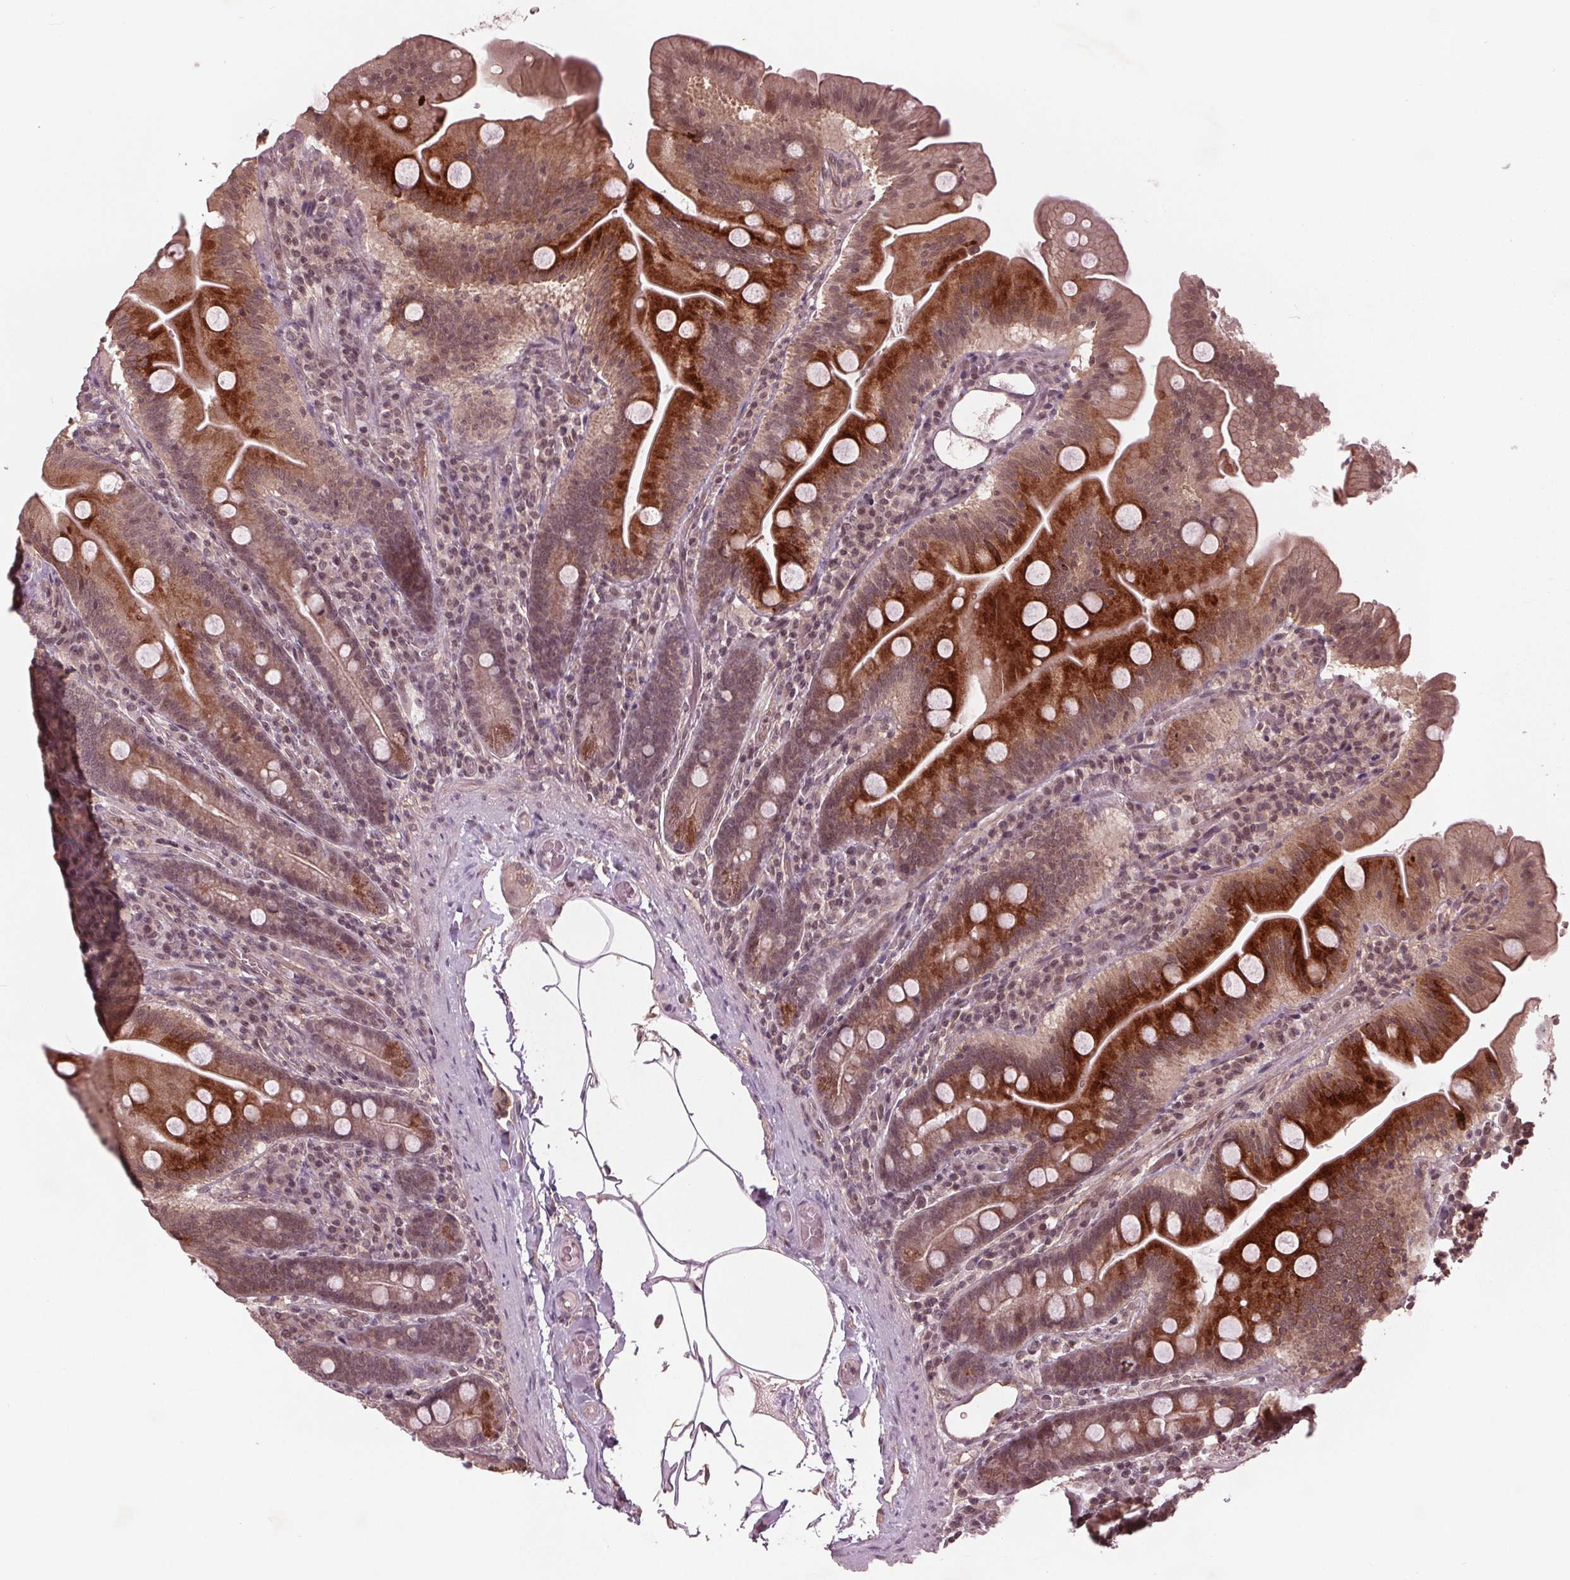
{"staining": {"intensity": "strong", "quantity": "25%-75%", "location": "cytoplasmic/membranous"}, "tissue": "small intestine", "cell_type": "Glandular cells", "image_type": "normal", "snomed": [{"axis": "morphology", "description": "Normal tissue, NOS"}, {"axis": "topography", "description": "Small intestine"}], "caption": "This micrograph exhibits immunohistochemistry staining of benign human small intestine, with high strong cytoplasmic/membranous positivity in approximately 25%-75% of glandular cells.", "gene": "BTBD1", "patient": {"sex": "male", "age": 37}}